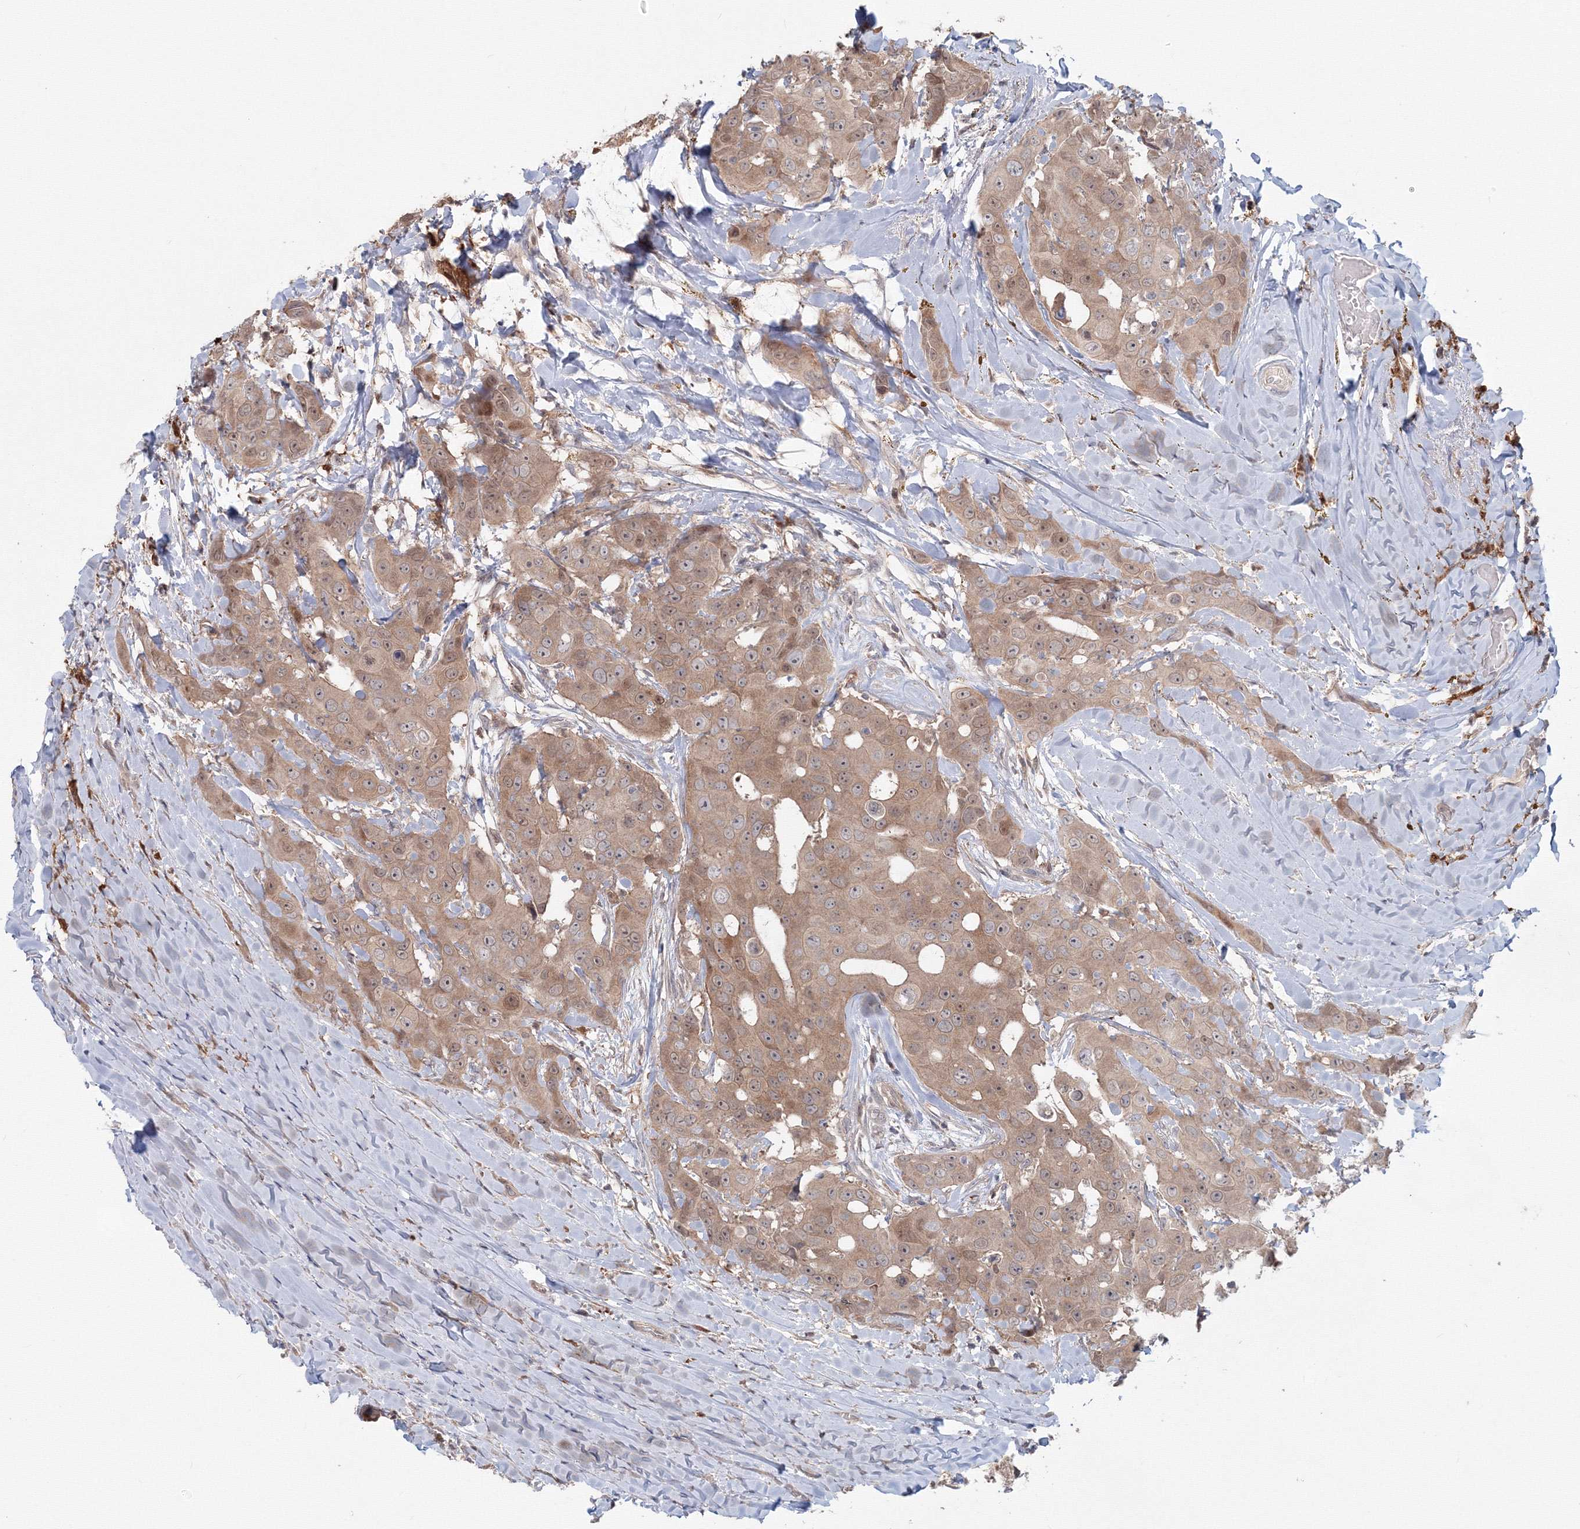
{"staining": {"intensity": "moderate", "quantity": ">75%", "location": "cytoplasmic/membranous"}, "tissue": "head and neck cancer", "cell_type": "Tumor cells", "image_type": "cancer", "snomed": [{"axis": "morphology", "description": "Adenocarcinoma, NOS"}, {"axis": "morphology", "description": "Adenocarcinoma, metastatic, NOS"}, {"axis": "topography", "description": "Head-Neck"}], "caption": "Tumor cells show medium levels of moderate cytoplasmic/membranous expression in about >75% of cells in metastatic adenocarcinoma (head and neck).", "gene": "MKRN2", "patient": {"sex": "male", "age": 75}}